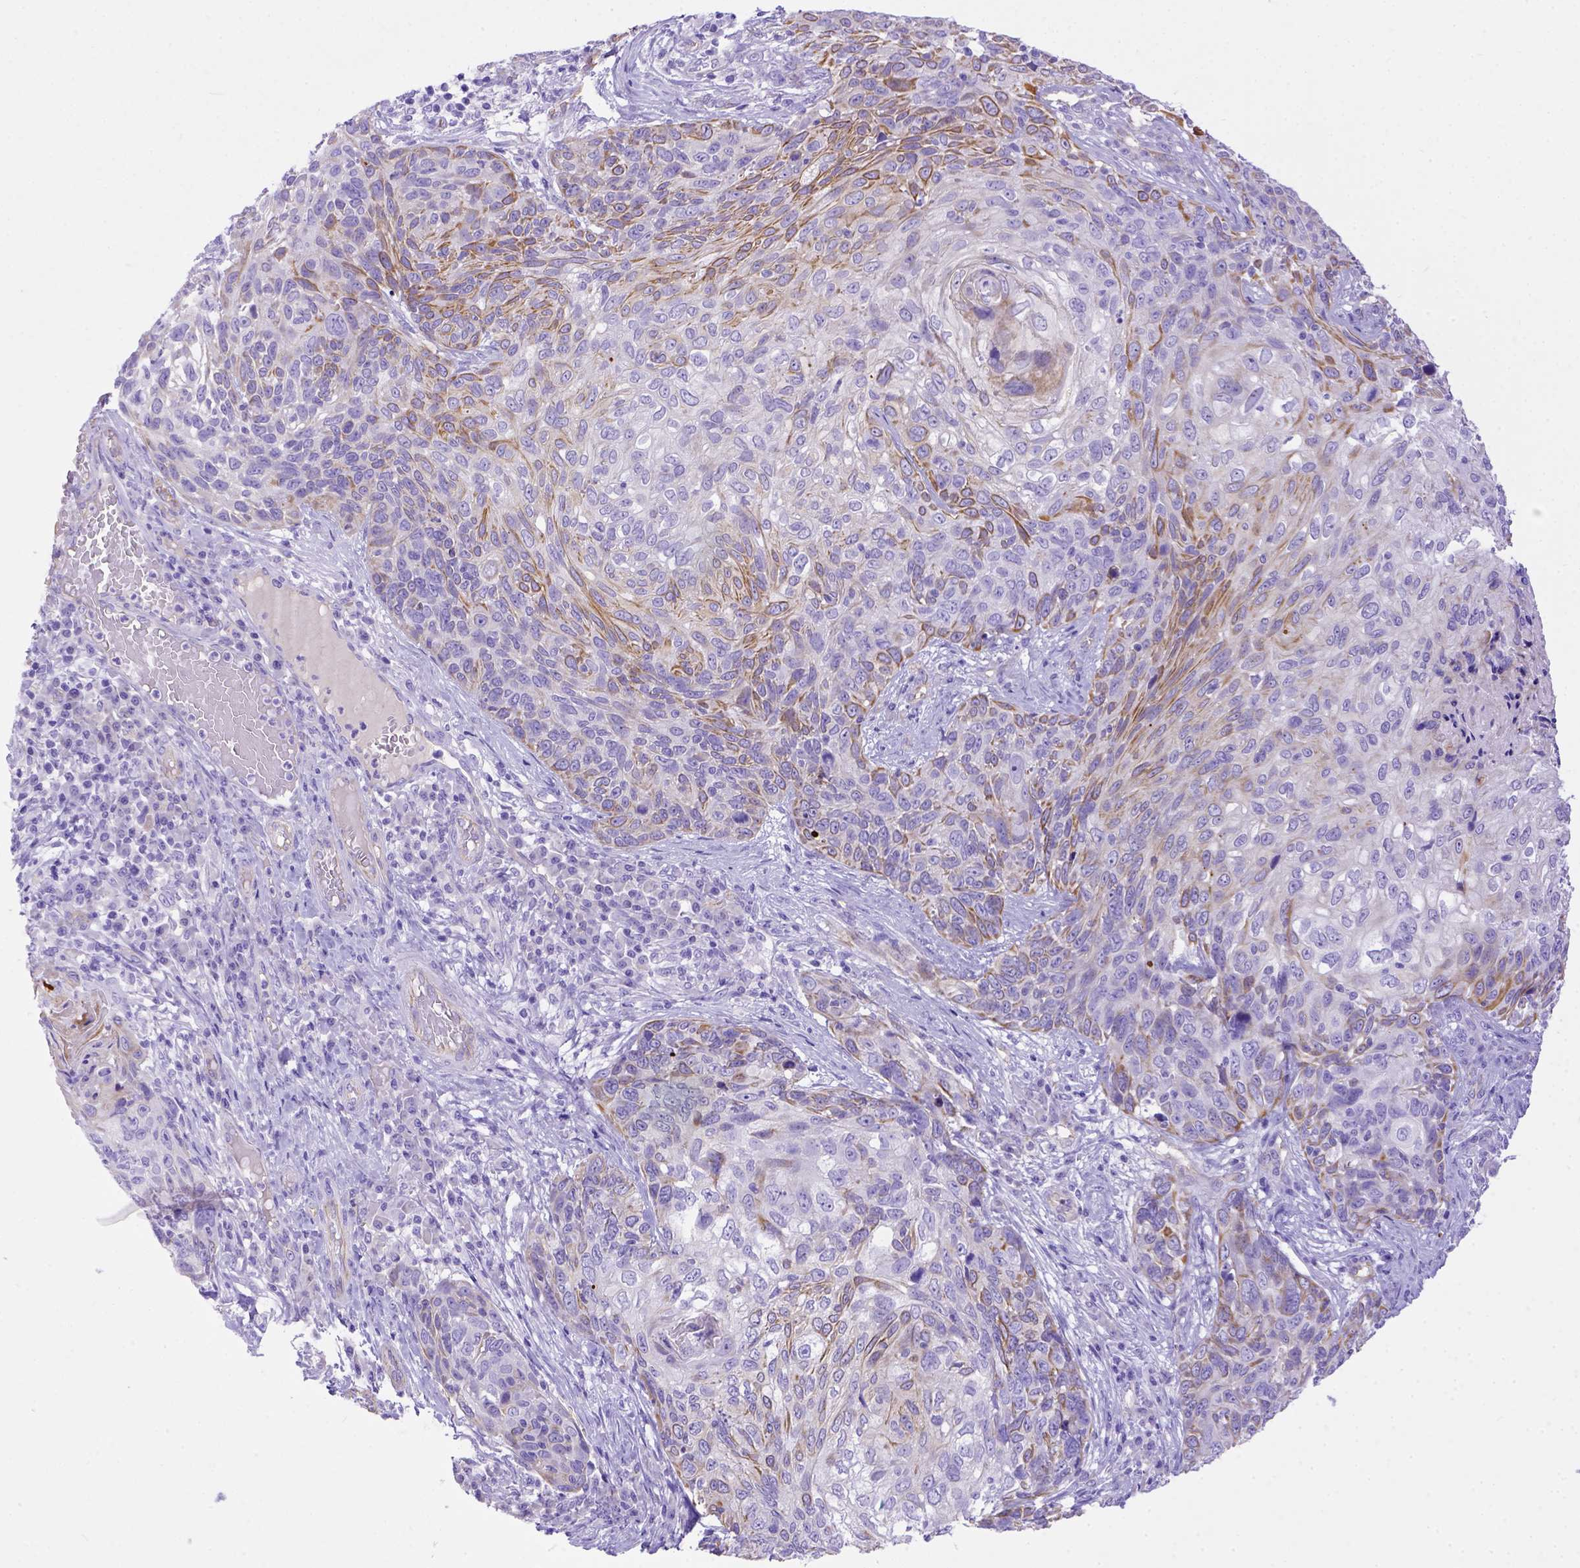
{"staining": {"intensity": "moderate", "quantity": "<25%", "location": "cytoplasmic/membranous"}, "tissue": "skin cancer", "cell_type": "Tumor cells", "image_type": "cancer", "snomed": [{"axis": "morphology", "description": "Squamous cell carcinoma, NOS"}, {"axis": "topography", "description": "Skin"}], "caption": "Protein staining displays moderate cytoplasmic/membranous expression in about <25% of tumor cells in skin cancer.", "gene": "LRRC18", "patient": {"sex": "male", "age": 92}}